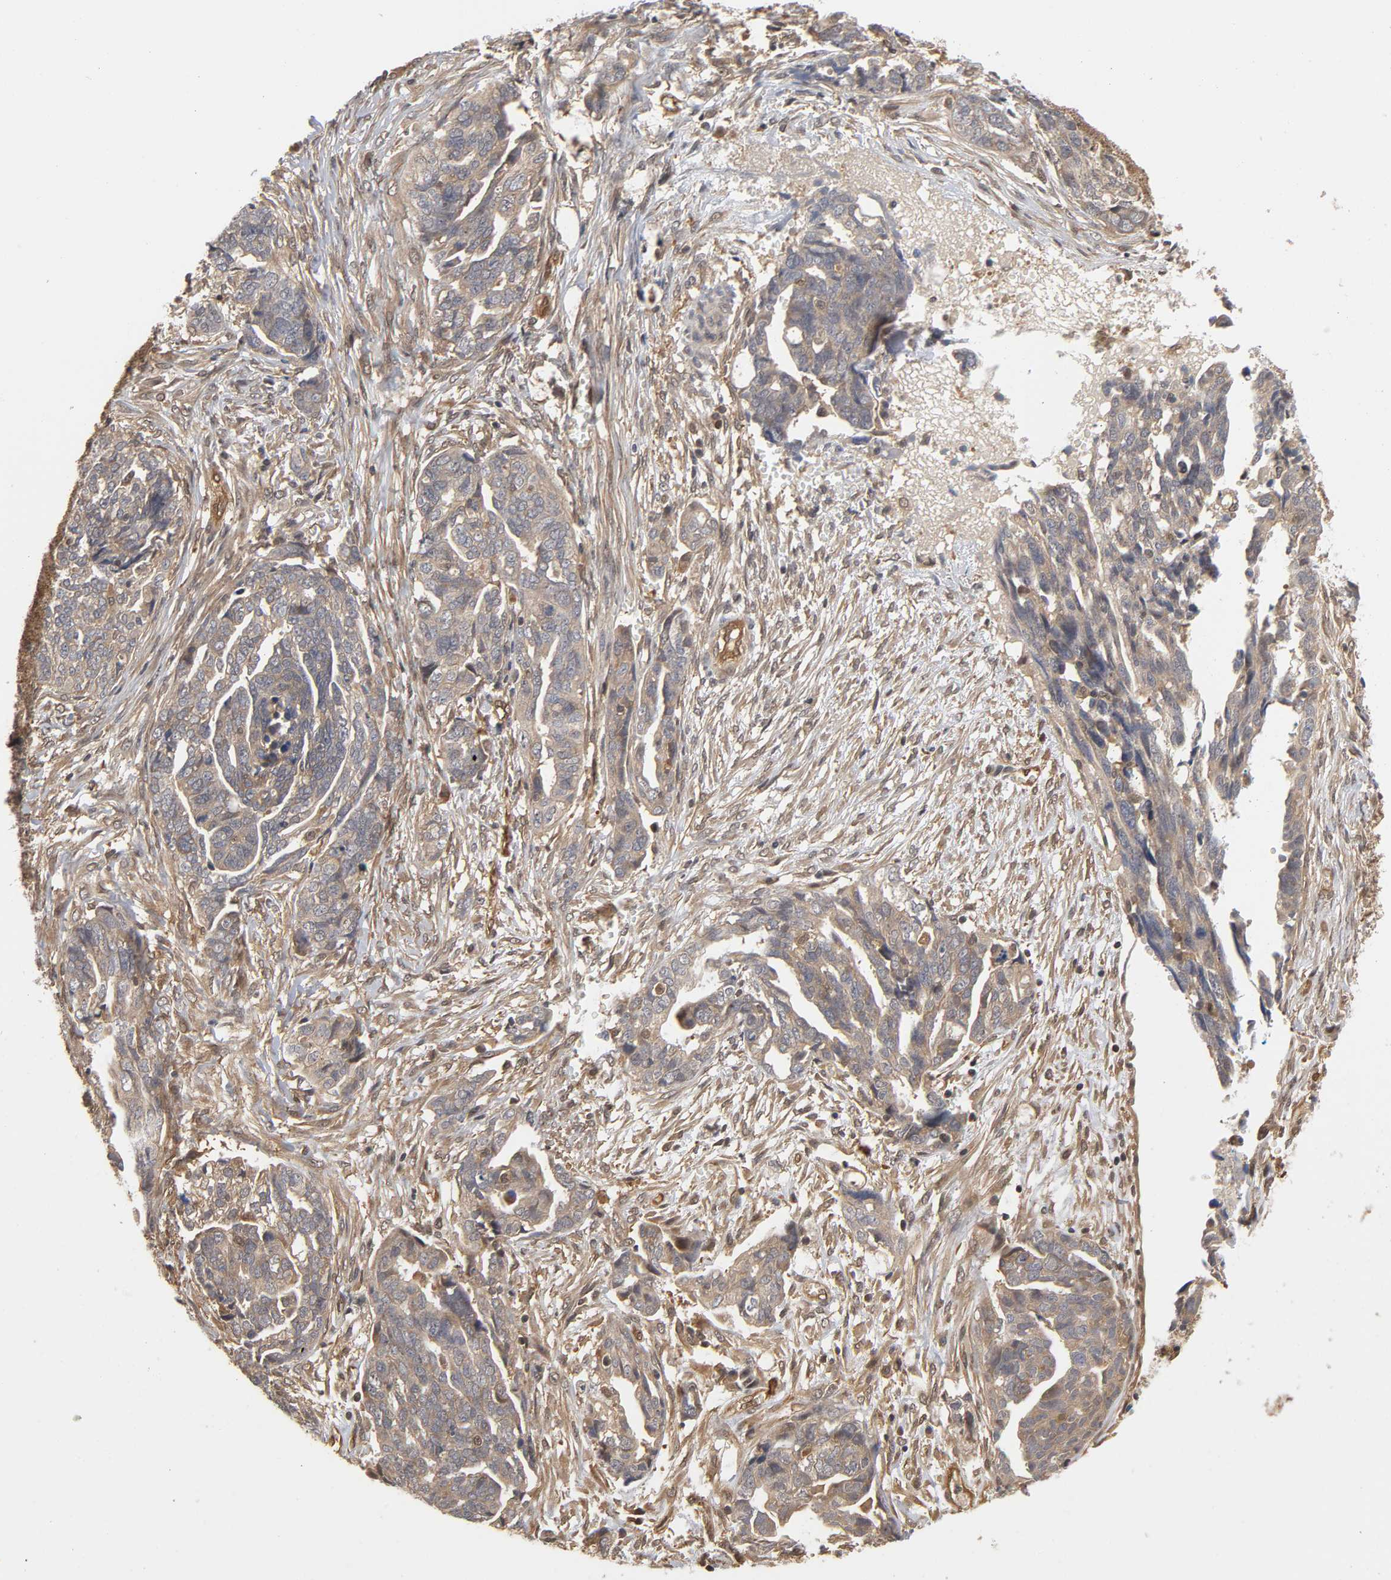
{"staining": {"intensity": "weak", "quantity": ">75%", "location": "cytoplasmic/membranous"}, "tissue": "ovarian cancer", "cell_type": "Tumor cells", "image_type": "cancer", "snomed": [{"axis": "morphology", "description": "Normal tissue, NOS"}, {"axis": "morphology", "description": "Cystadenocarcinoma, serous, NOS"}, {"axis": "topography", "description": "Fallopian tube"}, {"axis": "topography", "description": "Ovary"}], "caption": "Immunohistochemical staining of human serous cystadenocarcinoma (ovarian) shows low levels of weak cytoplasmic/membranous protein staining in approximately >75% of tumor cells.", "gene": "CDC37", "patient": {"sex": "female", "age": 56}}